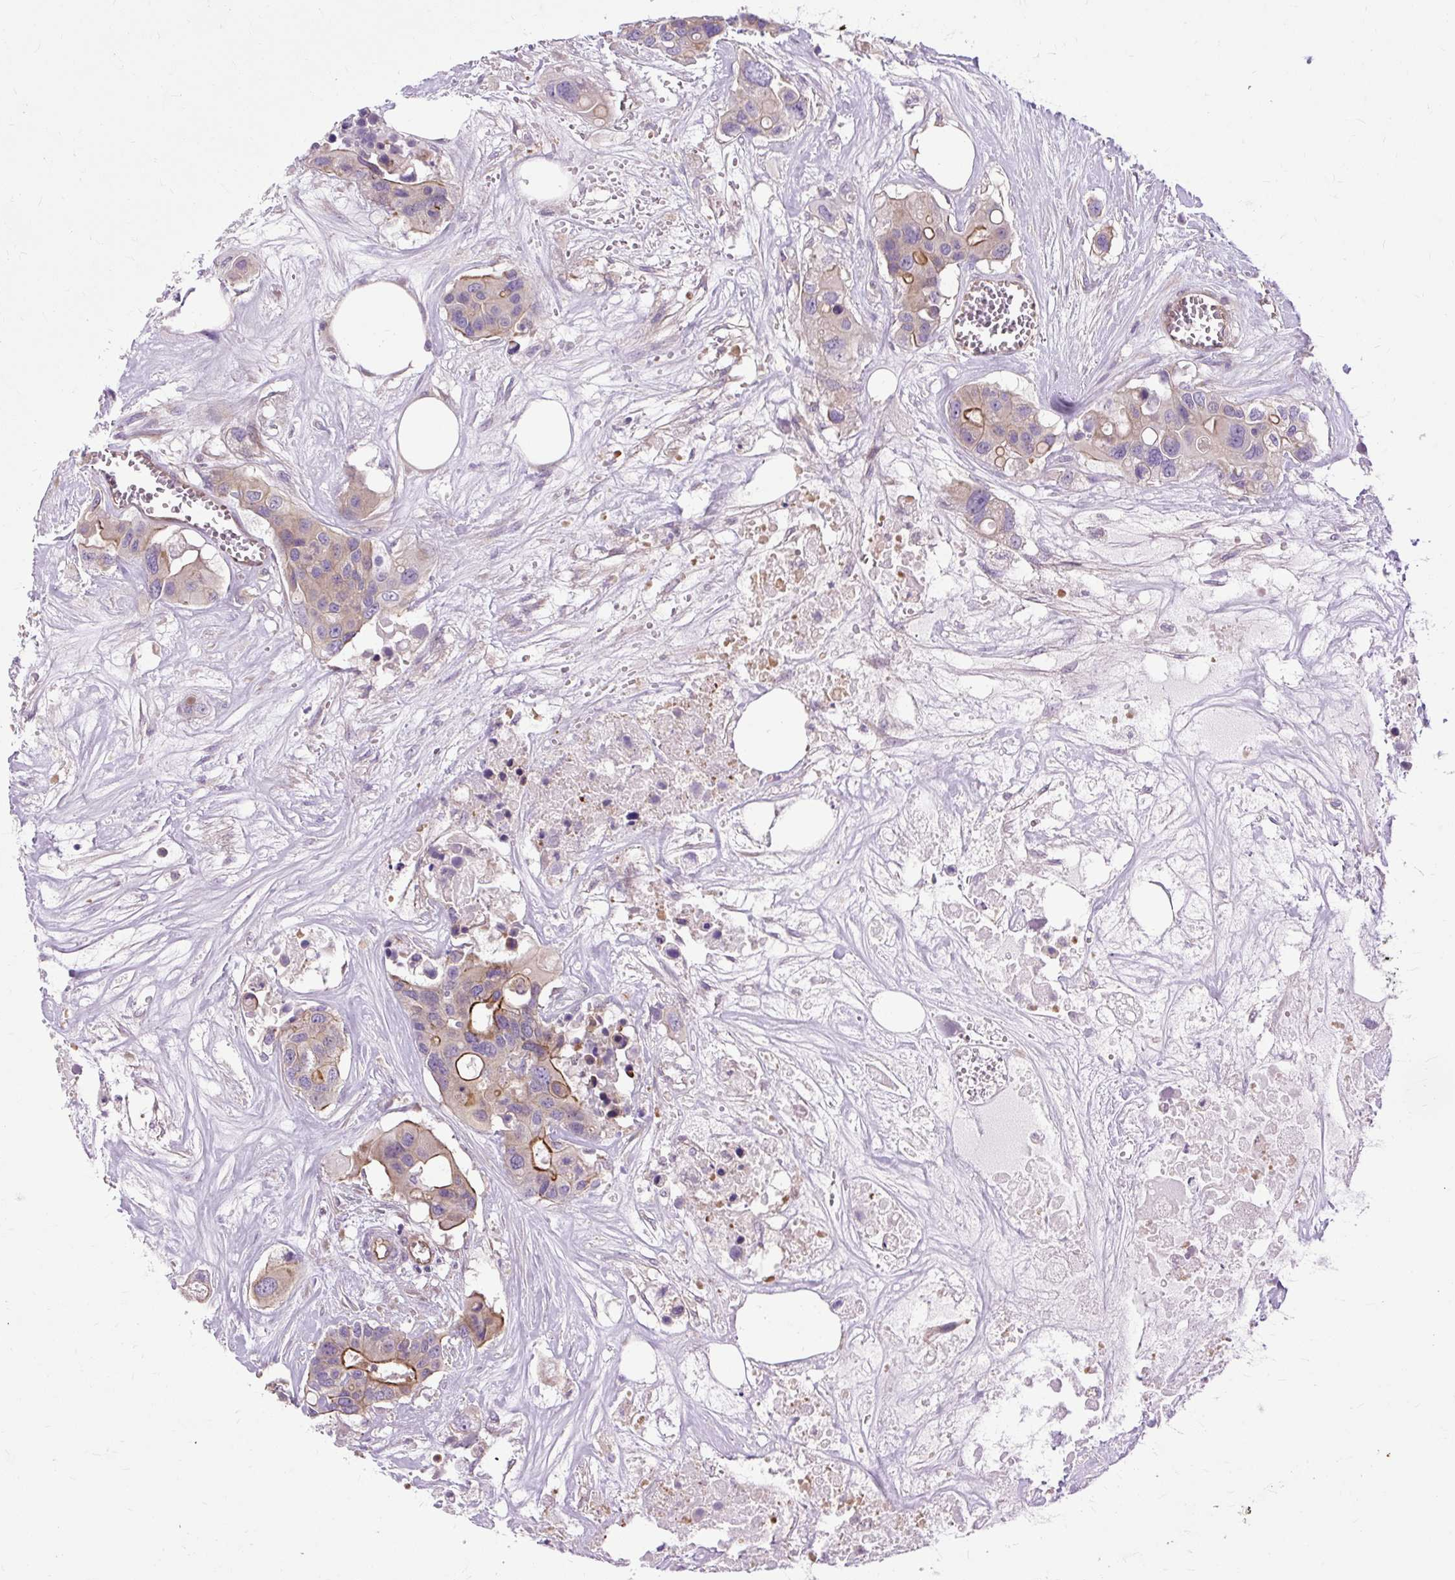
{"staining": {"intensity": "moderate", "quantity": "25%-75%", "location": "cytoplasmic/membranous"}, "tissue": "colorectal cancer", "cell_type": "Tumor cells", "image_type": "cancer", "snomed": [{"axis": "morphology", "description": "Adenocarcinoma, NOS"}, {"axis": "topography", "description": "Colon"}], "caption": "IHC micrograph of neoplastic tissue: colorectal adenocarcinoma stained using IHC exhibits medium levels of moderate protein expression localized specifically in the cytoplasmic/membranous of tumor cells, appearing as a cytoplasmic/membranous brown color.", "gene": "CCDC93", "patient": {"sex": "male", "age": 77}}